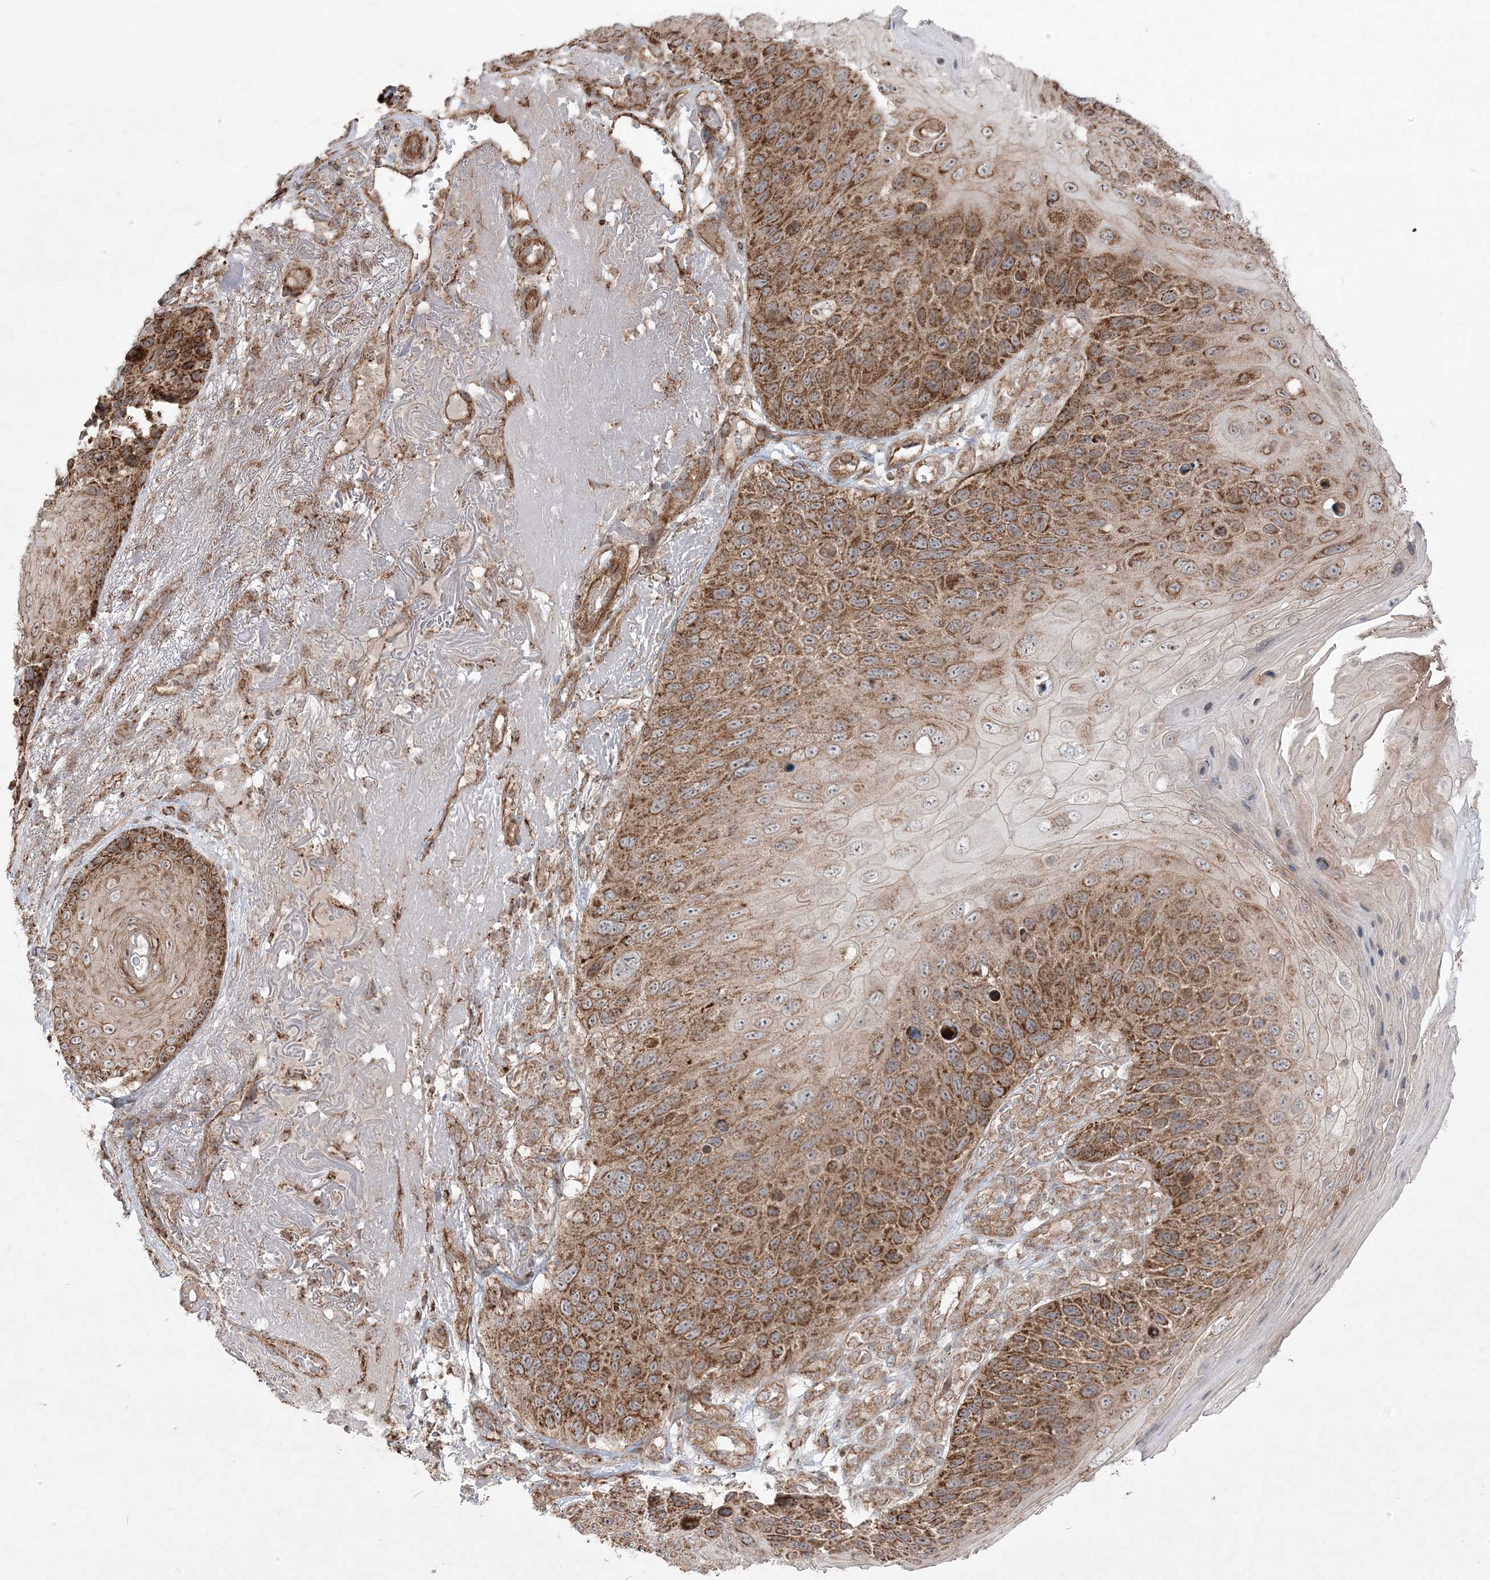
{"staining": {"intensity": "moderate", "quantity": ">75%", "location": "cytoplasmic/membranous"}, "tissue": "skin cancer", "cell_type": "Tumor cells", "image_type": "cancer", "snomed": [{"axis": "morphology", "description": "Squamous cell carcinoma, NOS"}, {"axis": "topography", "description": "Skin"}], "caption": "Human skin cancer (squamous cell carcinoma) stained for a protein (brown) demonstrates moderate cytoplasmic/membranous positive staining in about >75% of tumor cells.", "gene": "CLUAP1", "patient": {"sex": "female", "age": 88}}